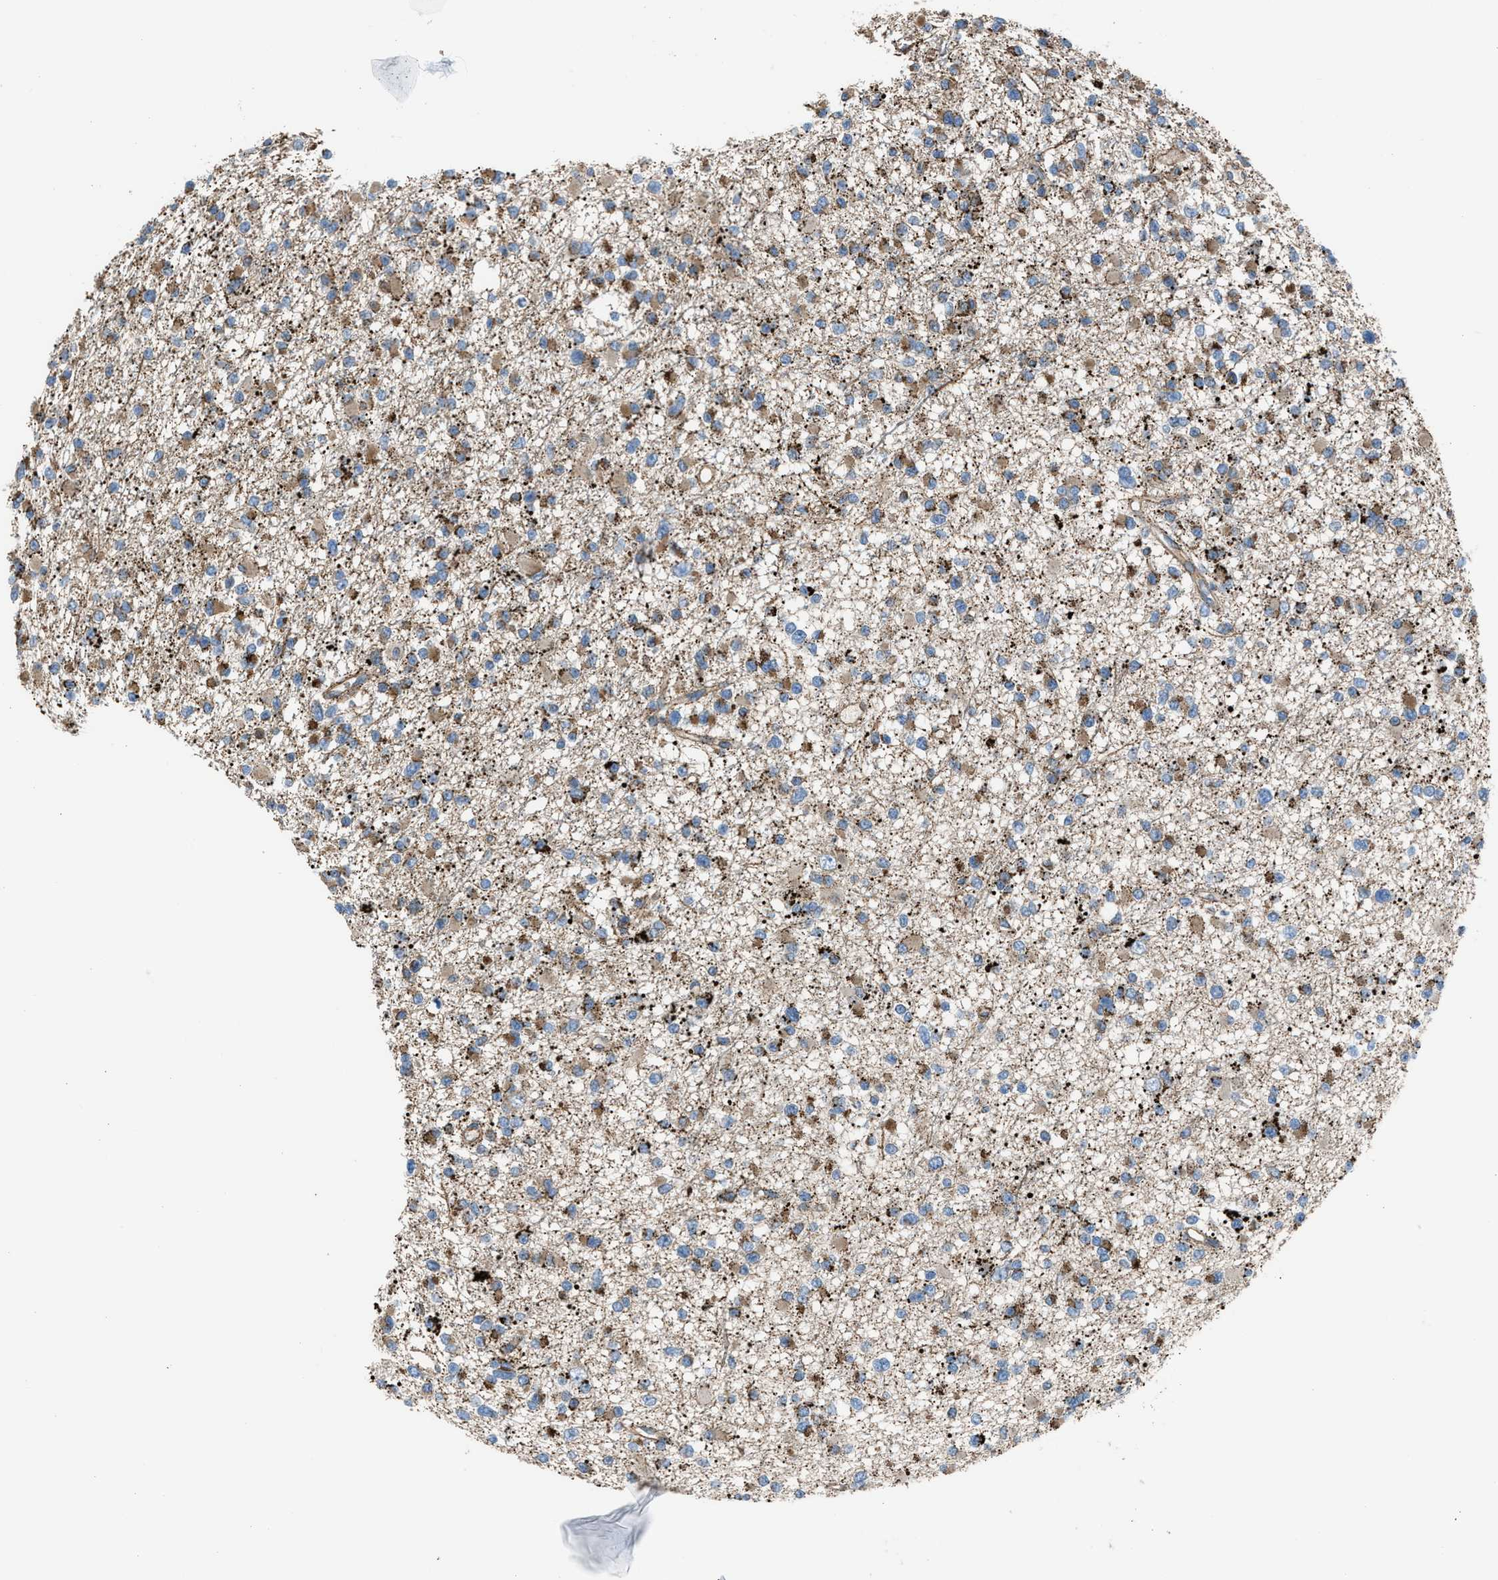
{"staining": {"intensity": "moderate", "quantity": ">75%", "location": "cytoplasmic/membranous"}, "tissue": "glioma", "cell_type": "Tumor cells", "image_type": "cancer", "snomed": [{"axis": "morphology", "description": "Glioma, malignant, Low grade"}, {"axis": "topography", "description": "Brain"}], "caption": "Low-grade glioma (malignant) was stained to show a protein in brown. There is medium levels of moderate cytoplasmic/membranous positivity in approximately >75% of tumor cells. The staining was performed using DAB to visualize the protein expression in brown, while the nuclei were stained in blue with hematoxylin (Magnification: 20x).", "gene": "SLC10A3", "patient": {"sex": "female", "age": 22}}